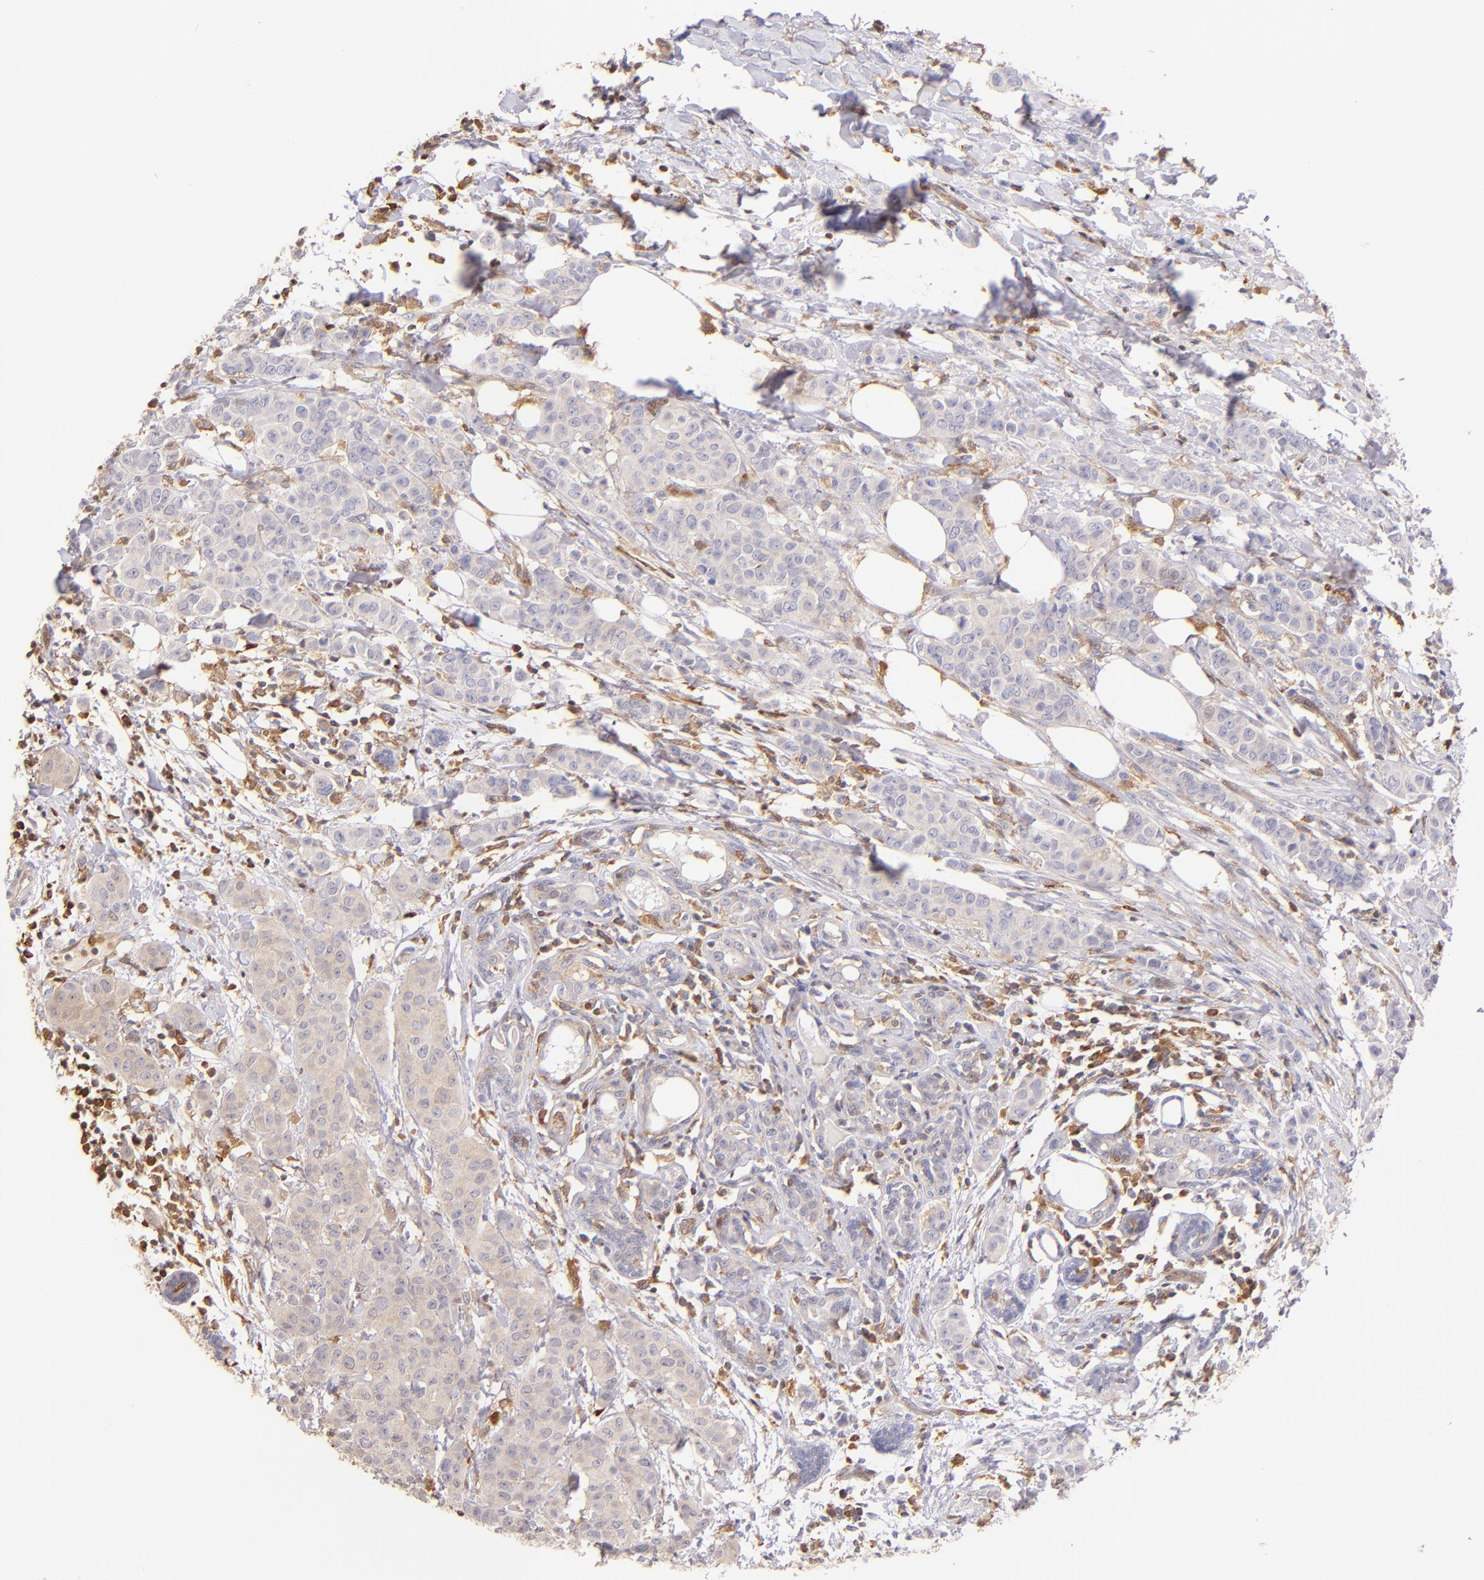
{"staining": {"intensity": "weak", "quantity": "25%-75%", "location": "cytoplasmic/membranous"}, "tissue": "breast cancer", "cell_type": "Tumor cells", "image_type": "cancer", "snomed": [{"axis": "morphology", "description": "Duct carcinoma"}, {"axis": "topography", "description": "Breast"}], "caption": "A brown stain highlights weak cytoplasmic/membranous staining of a protein in breast cancer (invasive ductal carcinoma) tumor cells.", "gene": "BTK", "patient": {"sex": "female", "age": 40}}